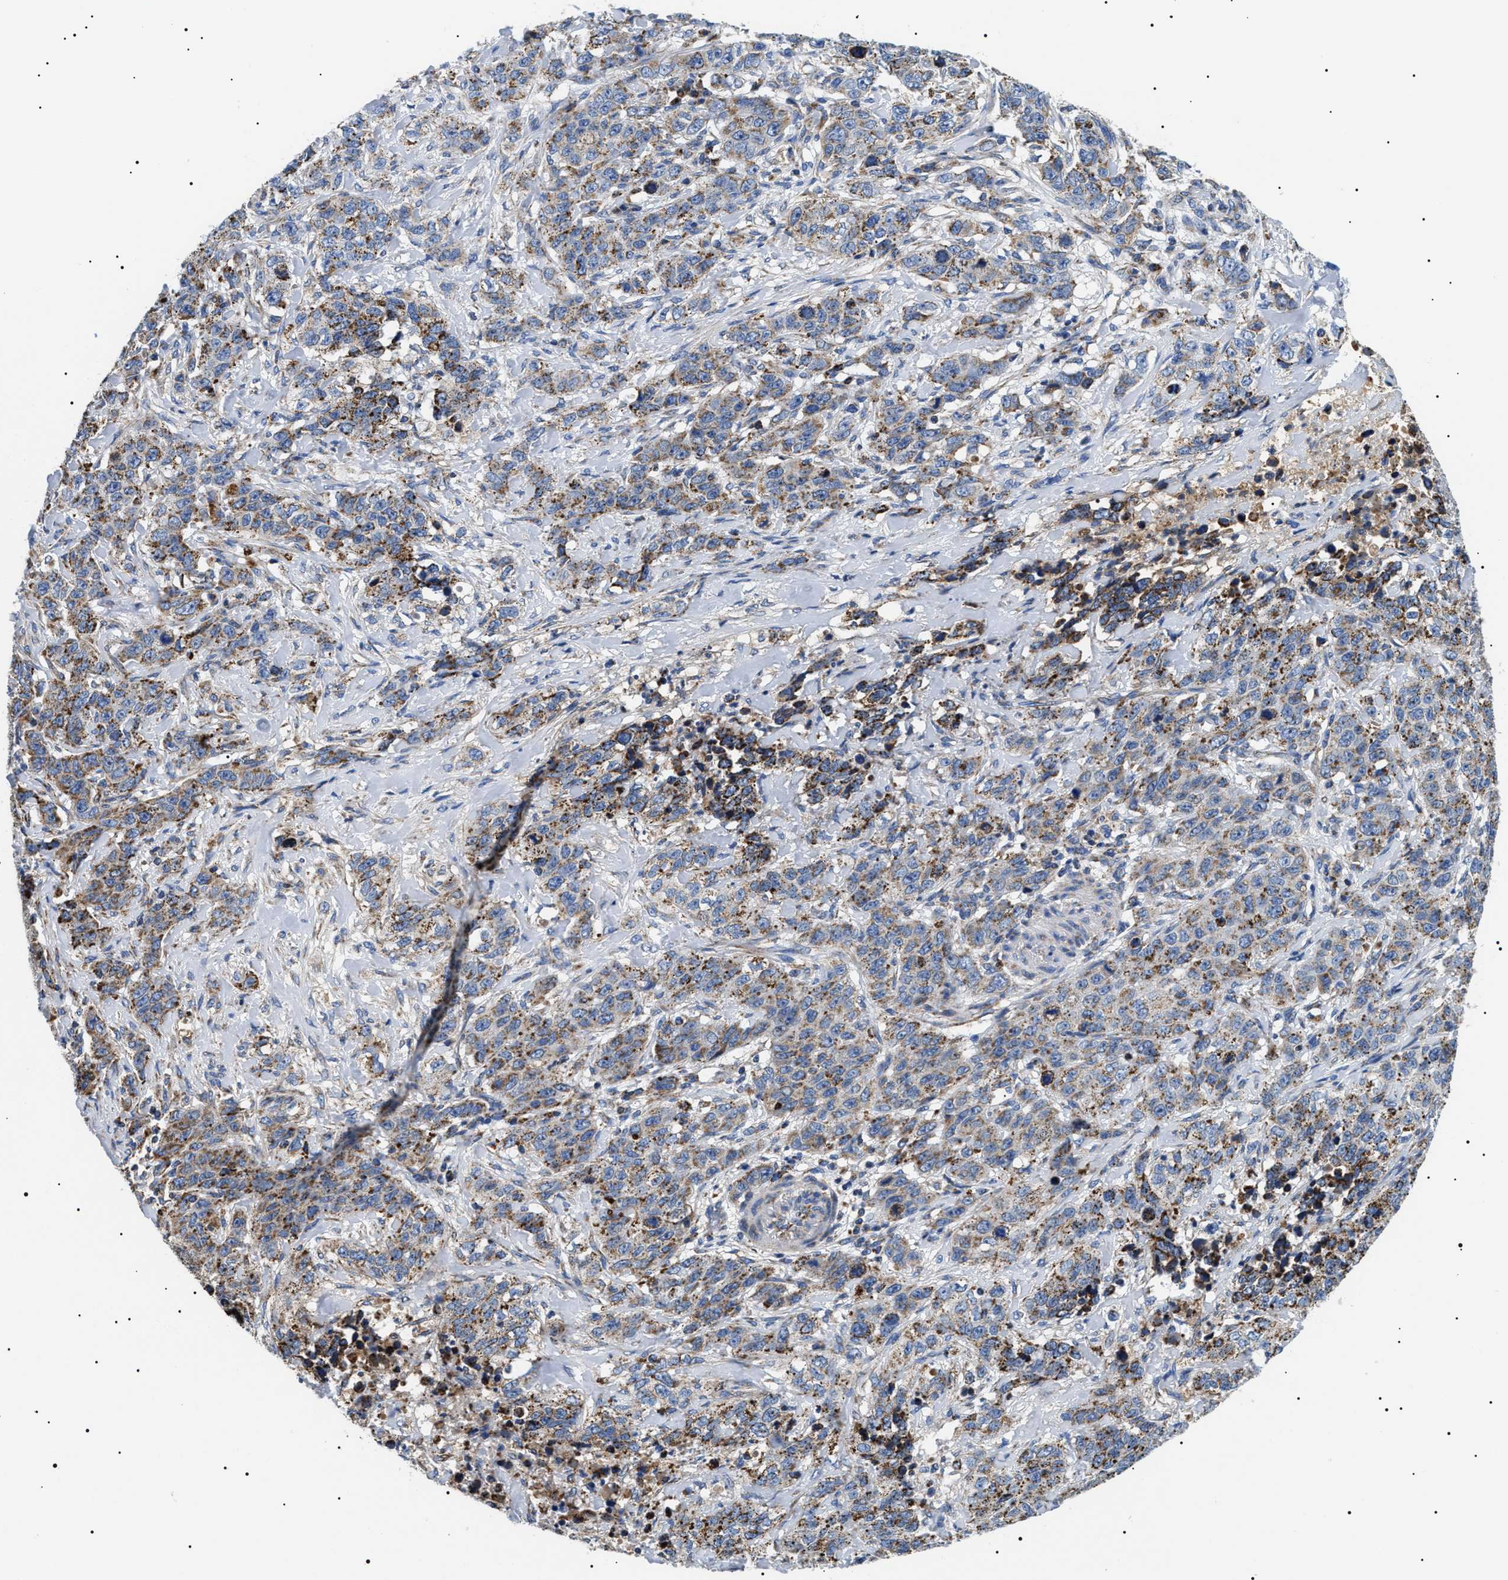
{"staining": {"intensity": "moderate", "quantity": "25%-75%", "location": "cytoplasmic/membranous"}, "tissue": "stomach cancer", "cell_type": "Tumor cells", "image_type": "cancer", "snomed": [{"axis": "morphology", "description": "Adenocarcinoma, NOS"}, {"axis": "topography", "description": "Stomach"}], "caption": "IHC (DAB (3,3'-diaminobenzidine)) staining of human stomach adenocarcinoma exhibits moderate cytoplasmic/membranous protein expression in about 25%-75% of tumor cells.", "gene": "OXSM", "patient": {"sex": "male", "age": 48}}